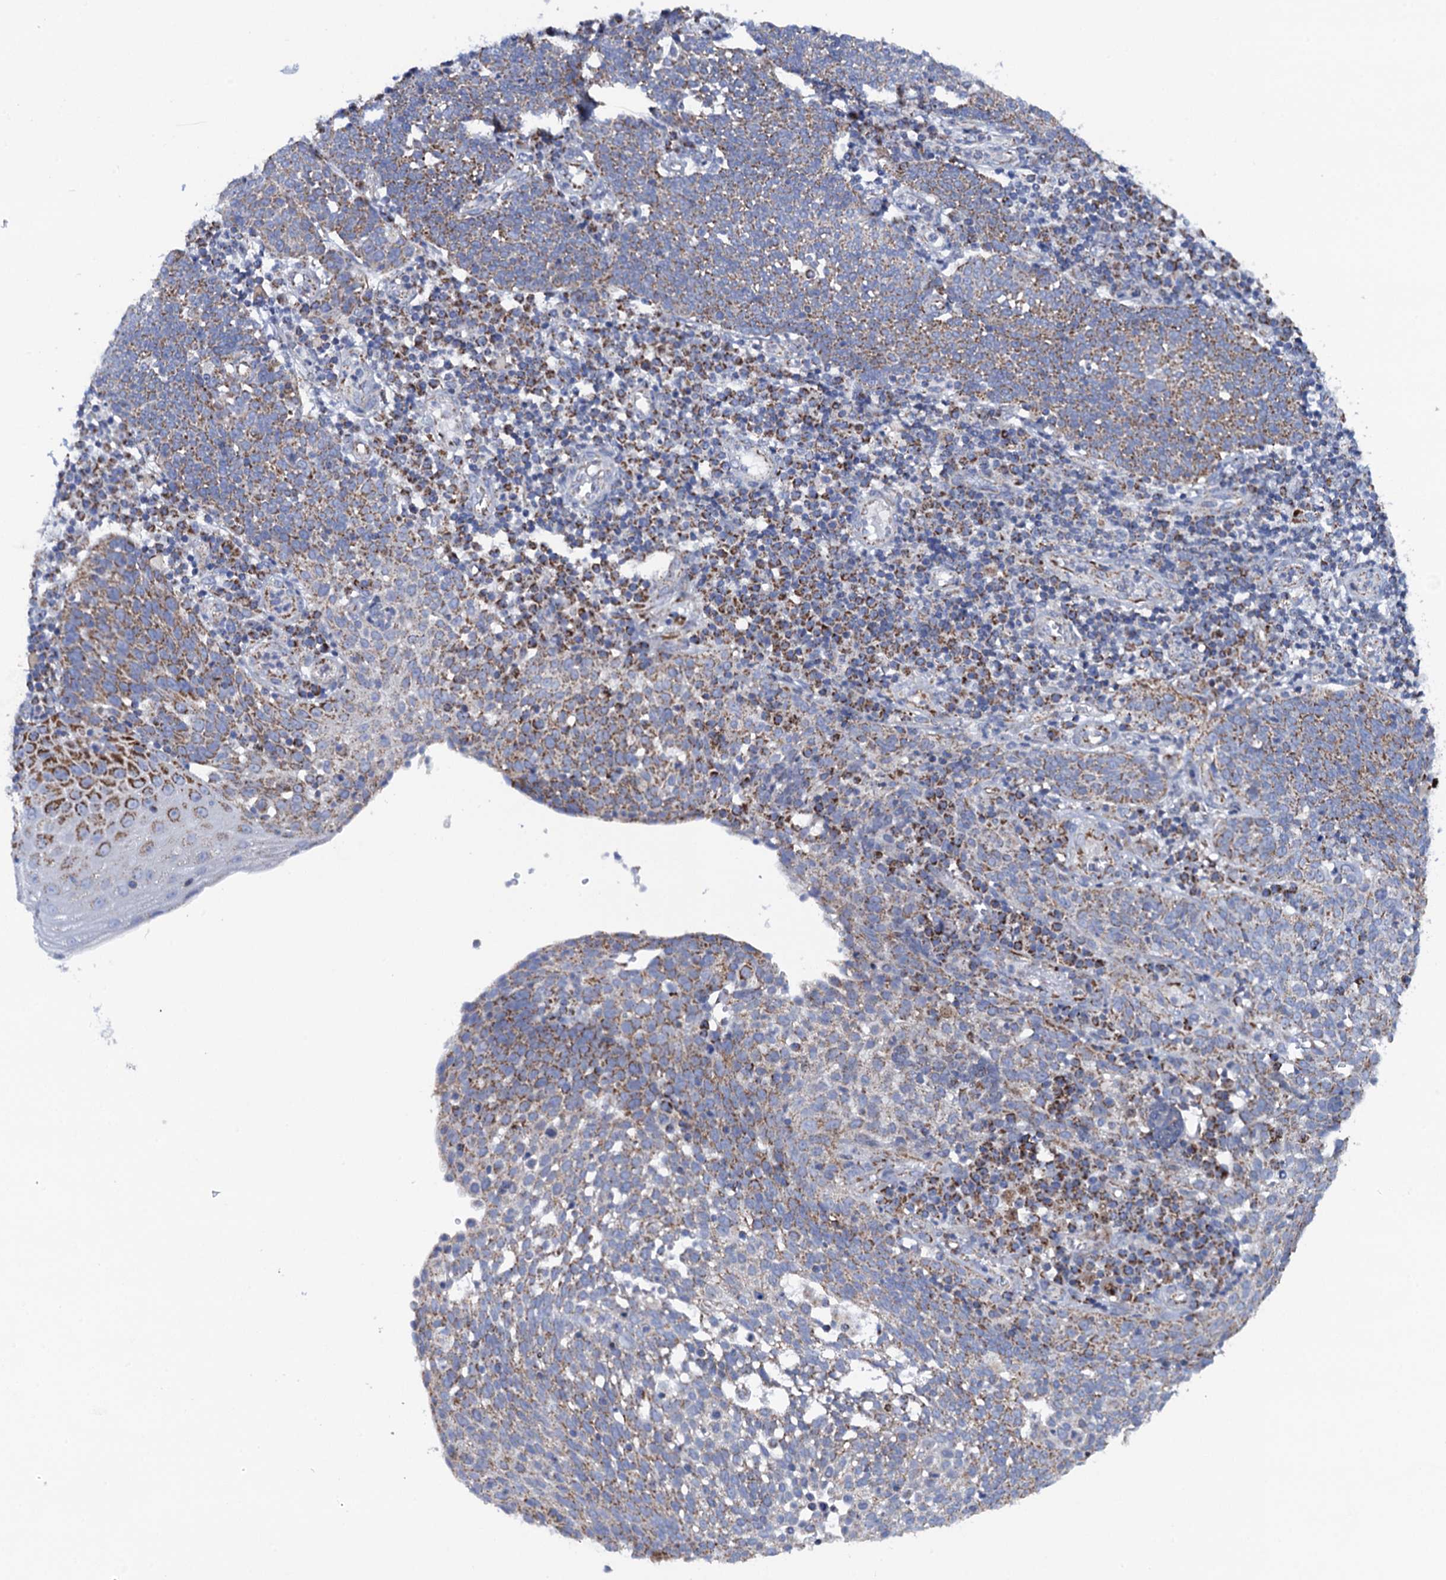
{"staining": {"intensity": "weak", "quantity": "25%-75%", "location": "cytoplasmic/membranous"}, "tissue": "cervical cancer", "cell_type": "Tumor cells", "image_type": "cancer", "snomed": [{"axis": "morphology", "description": "Squamous cell carcinoma, NOS"}, {"axis": "topography", "description": "Cervix"}], "caption": "DAB (3,3'-diaminobenzidine) immunohistochemical staining of cervical cancer displays weak cytoplasmic/membranous protein staining in about 25%-75% of tumor cells.", "gene": "PTCD3", "patient": {"sex": "female", "age": 34}}